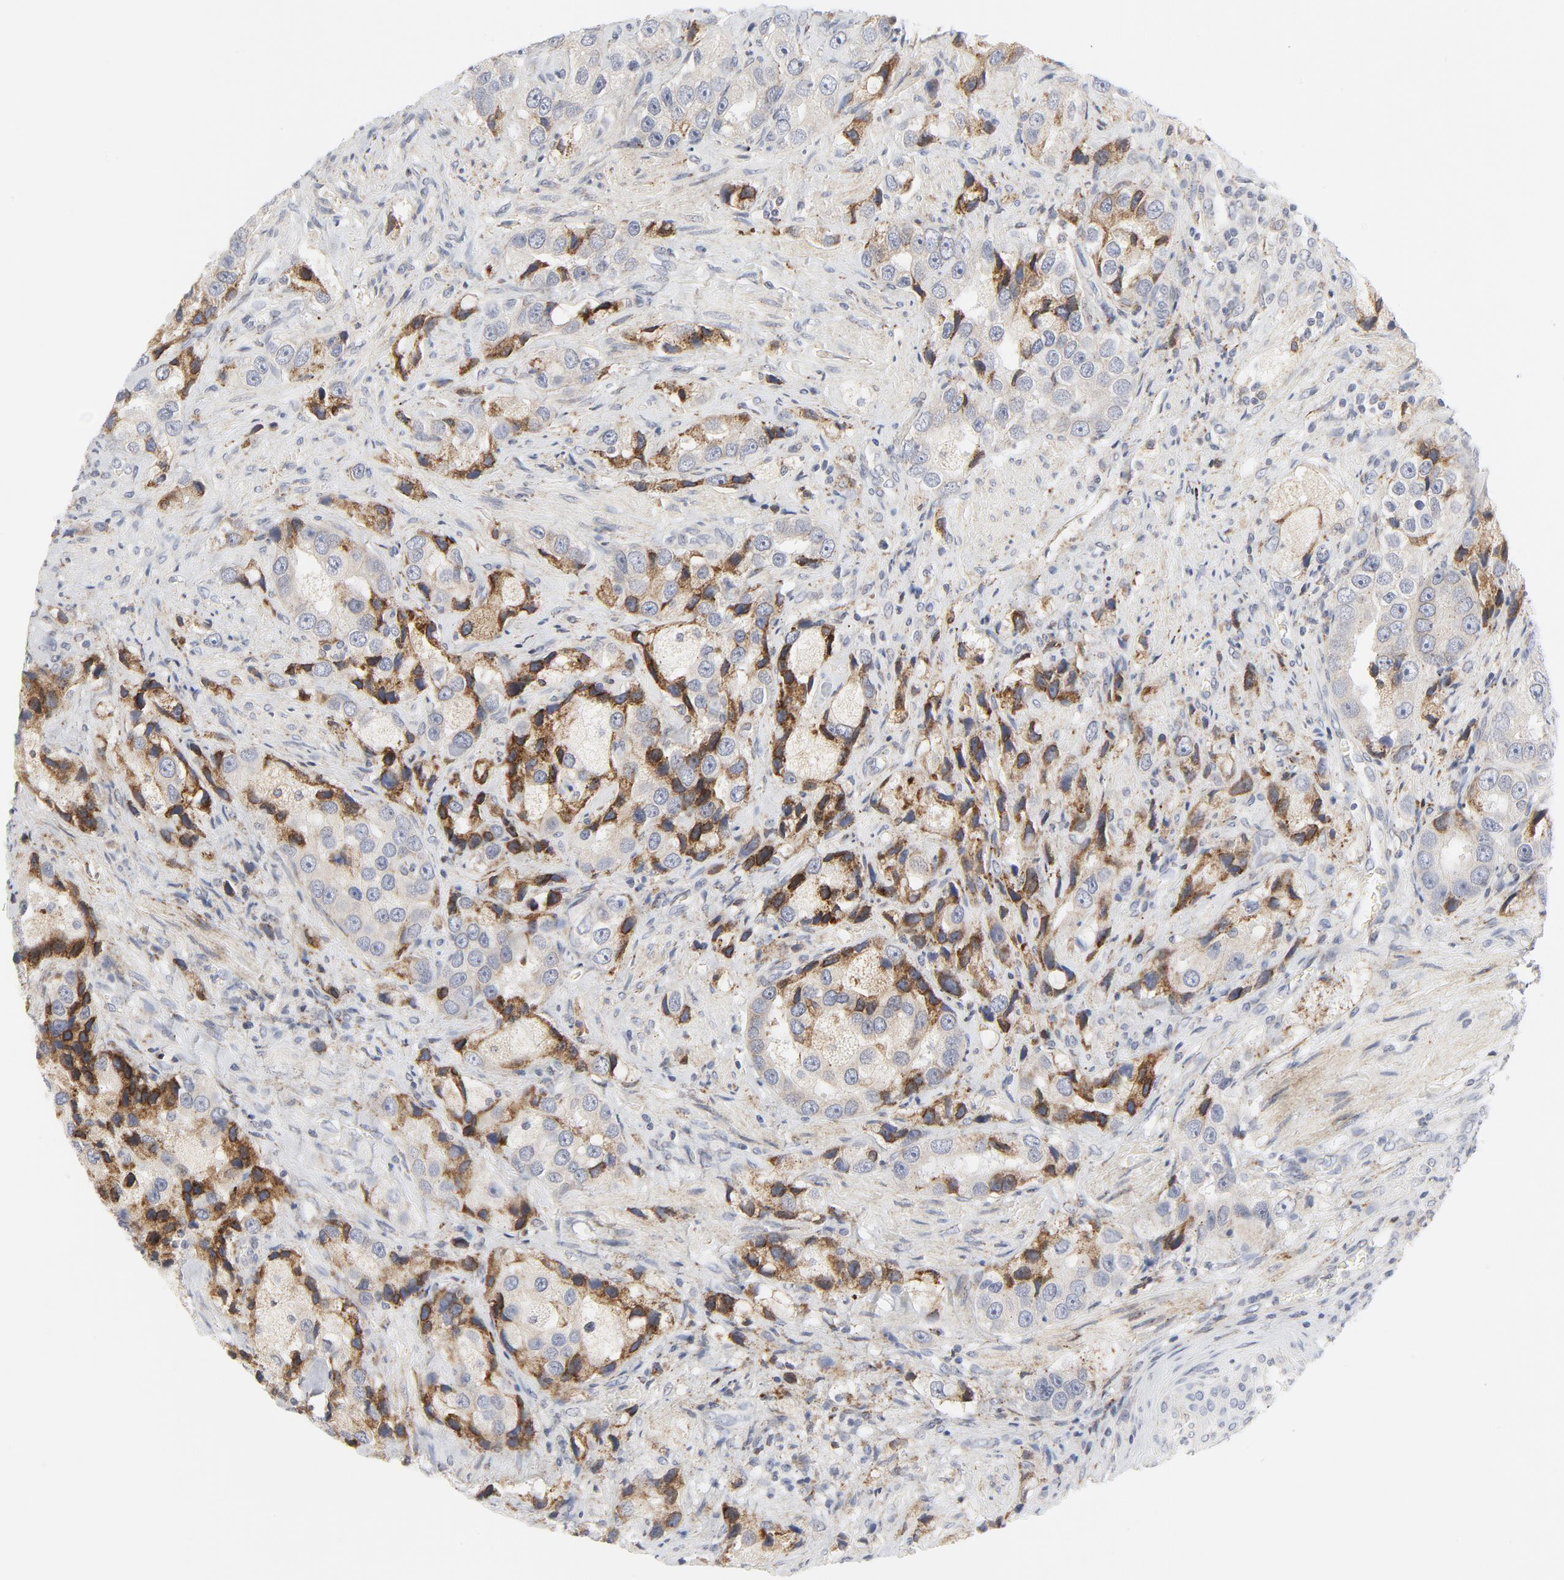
{"staining": {"intensity": "moderate", "quantity": "25%-75%", "location": "cytoplasmic/membranous"}, "tissue": "prostate cancer", "cell_type": "Tumor cells", "image_type": "cancer", "snomed": [{"axis": "morphology", "description": "Adenocarcinoma, High grade"}, {"axis": "topography", "description": "Prostate"}], "caption": "Protein staining of prostate adenocarcinoma (high-grade) tissue displays moderate cytoplasmic/membranous staining in about 25%-75% of tumor cells.", "gene": "LRP6", "patient": {"sex": "male", "age": 63}}